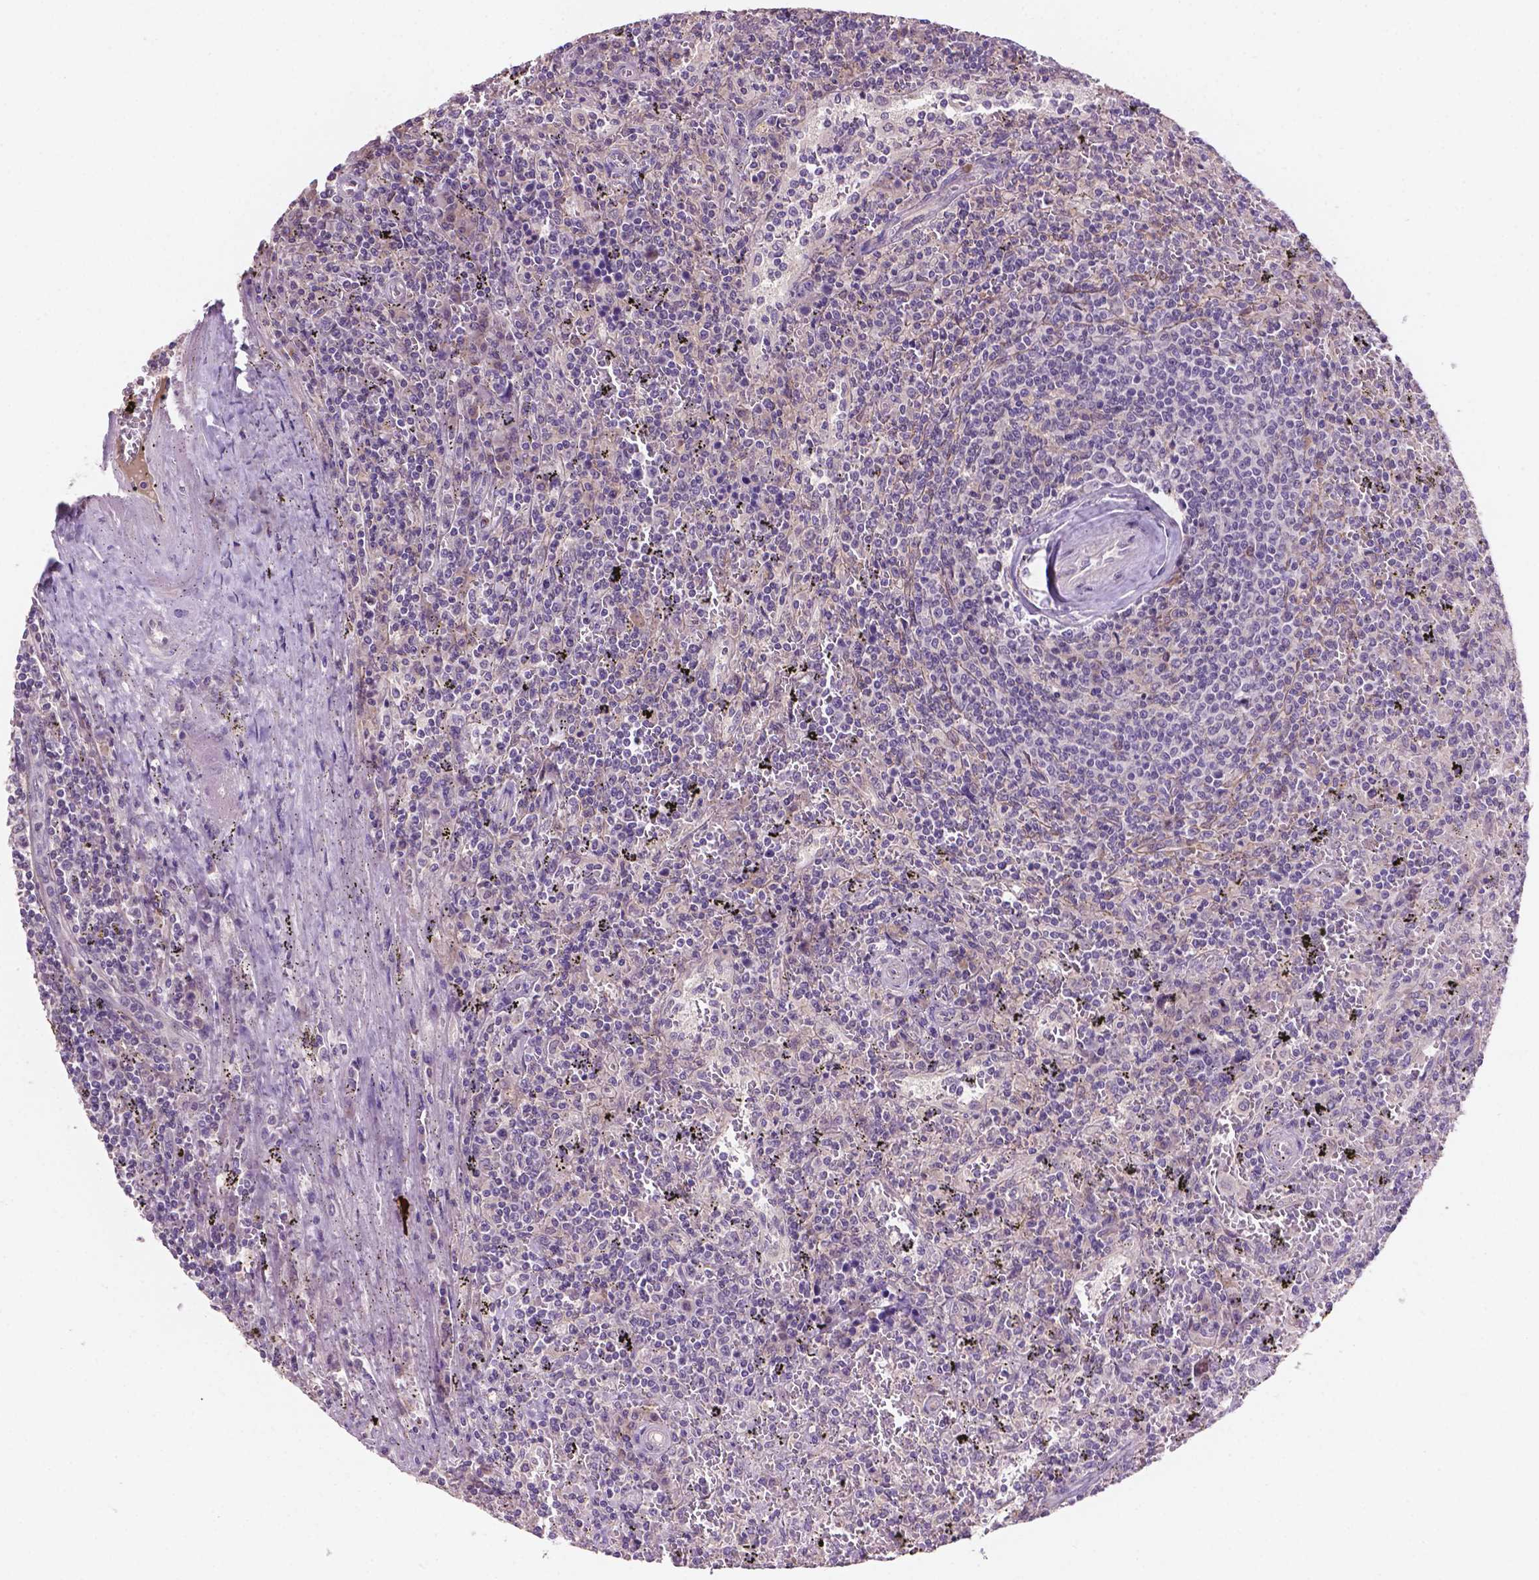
{"staining": {"intensity": "negative", "quantity": "none", "location": "none"}, "tissue": "lymphoma", "cell_type": "Tumor cells", "image_type": "cancer", "snomed": [{"axis": "morphology", "description": "Malignant lymphoma, non-Hodgkin's type, Low grade"}, {"axis": "topography", "description": "Spleen"}], "caption": "Protein analysis of low-grade malignant lymphoma, non-Hodgkin's type reveals no significant positivity in tumor cells.", "gene": "GXYLT2", "patient": {"sex": "male", "age": 62}}